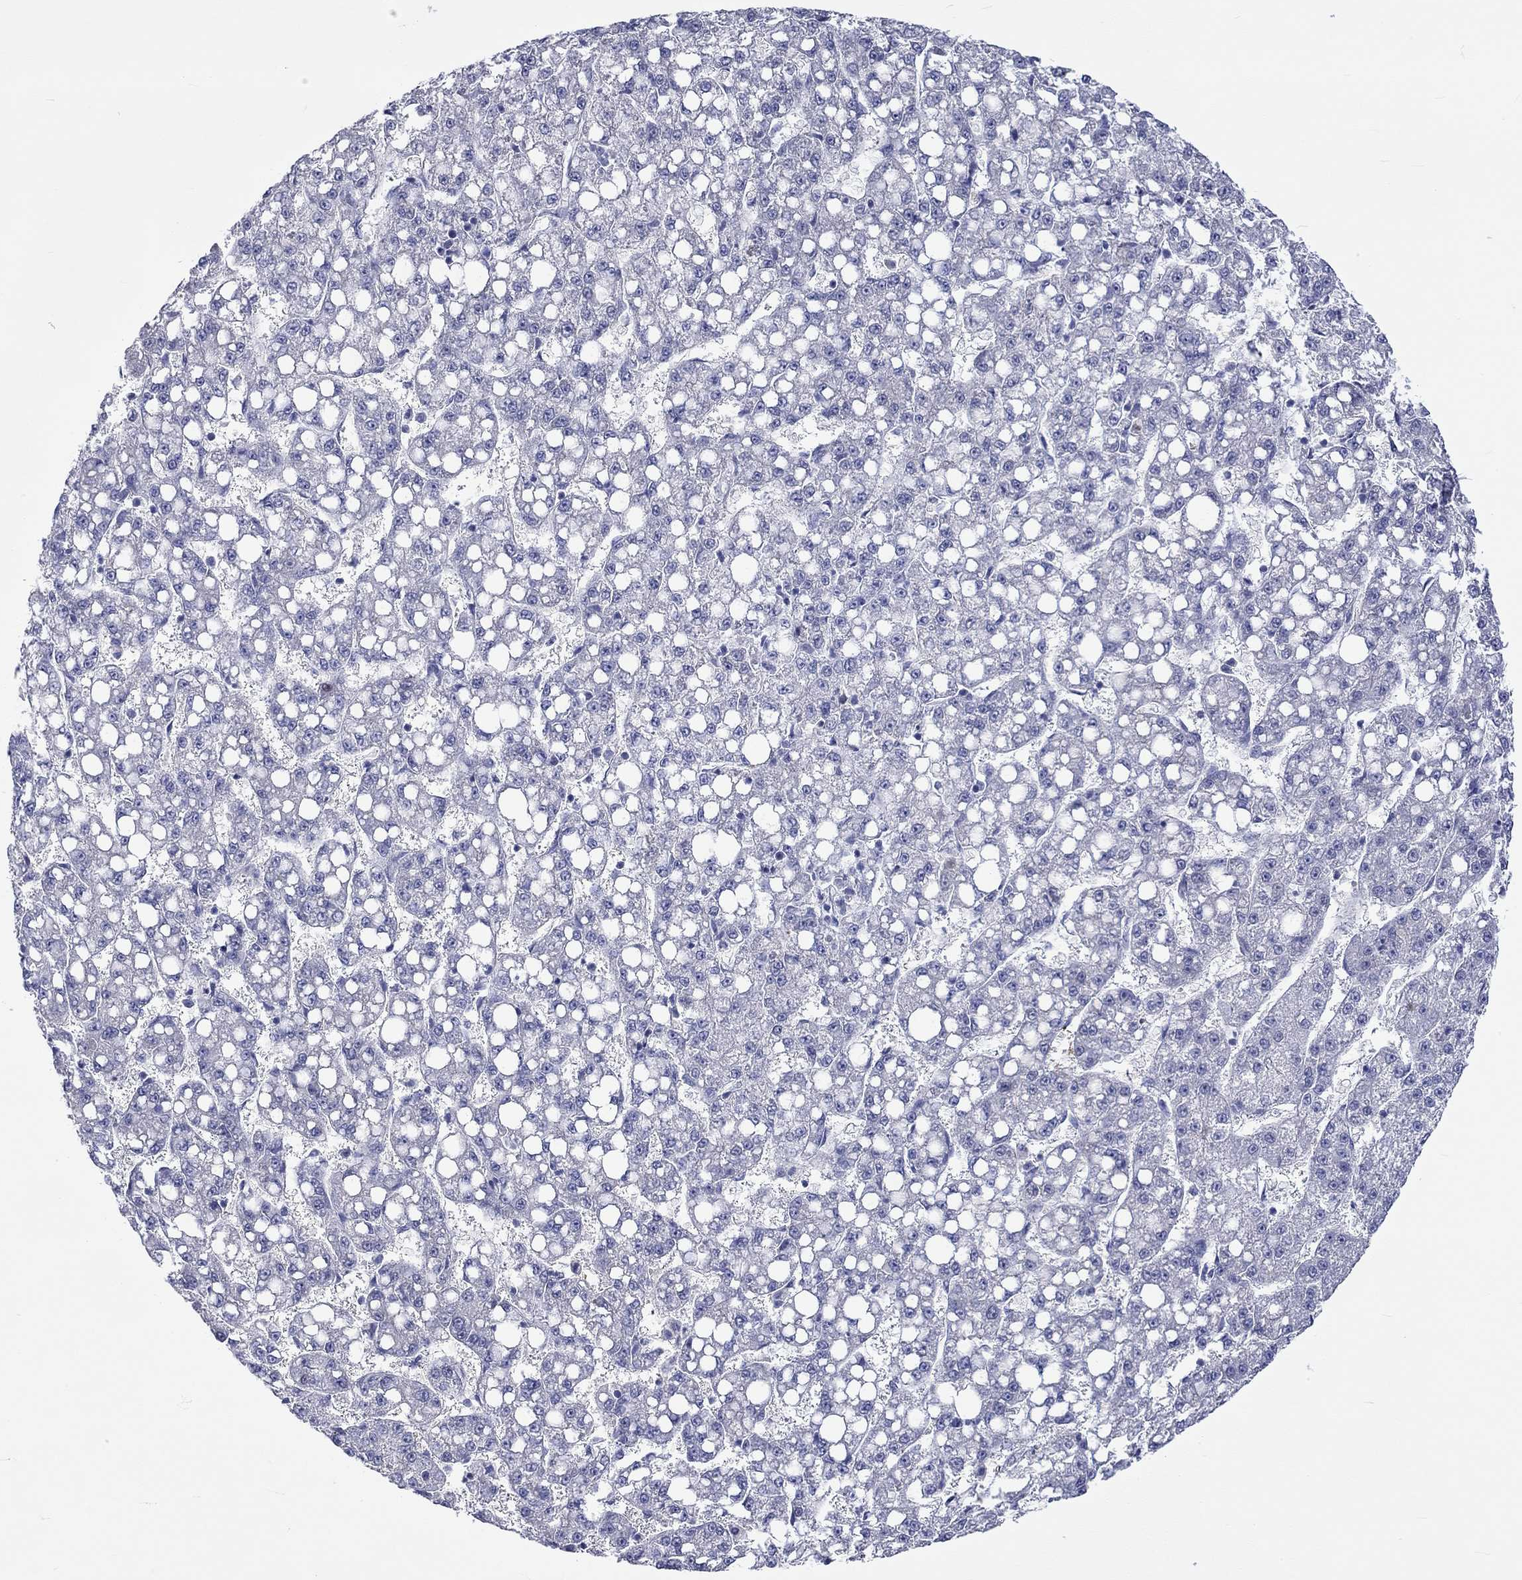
{"staining": {"intensity": "negative", "quantity": "none", "location": "none"}, "tissue": "liver cancer", "cell_type": "Tumor cells", "image_type": "cancer", "snomed": [{"axis": "morphology", "description": "Carcinoma, Hepatocellular, NOS"}, {"axis": "topography", "description": "Liver"}], "caption": "Micrograph shows no significant protein staining in tumor cells of liver cancer (hepatocellular carcinoma). (Stains: DAB (3,3'-diaminobenzidine) immunohistochemistry with hematoxylin counter stain, Microscopy: brightfield microscopy at high magnification).", "gene": "CERS1", "patient": {"sex": "female", "age": 65}}